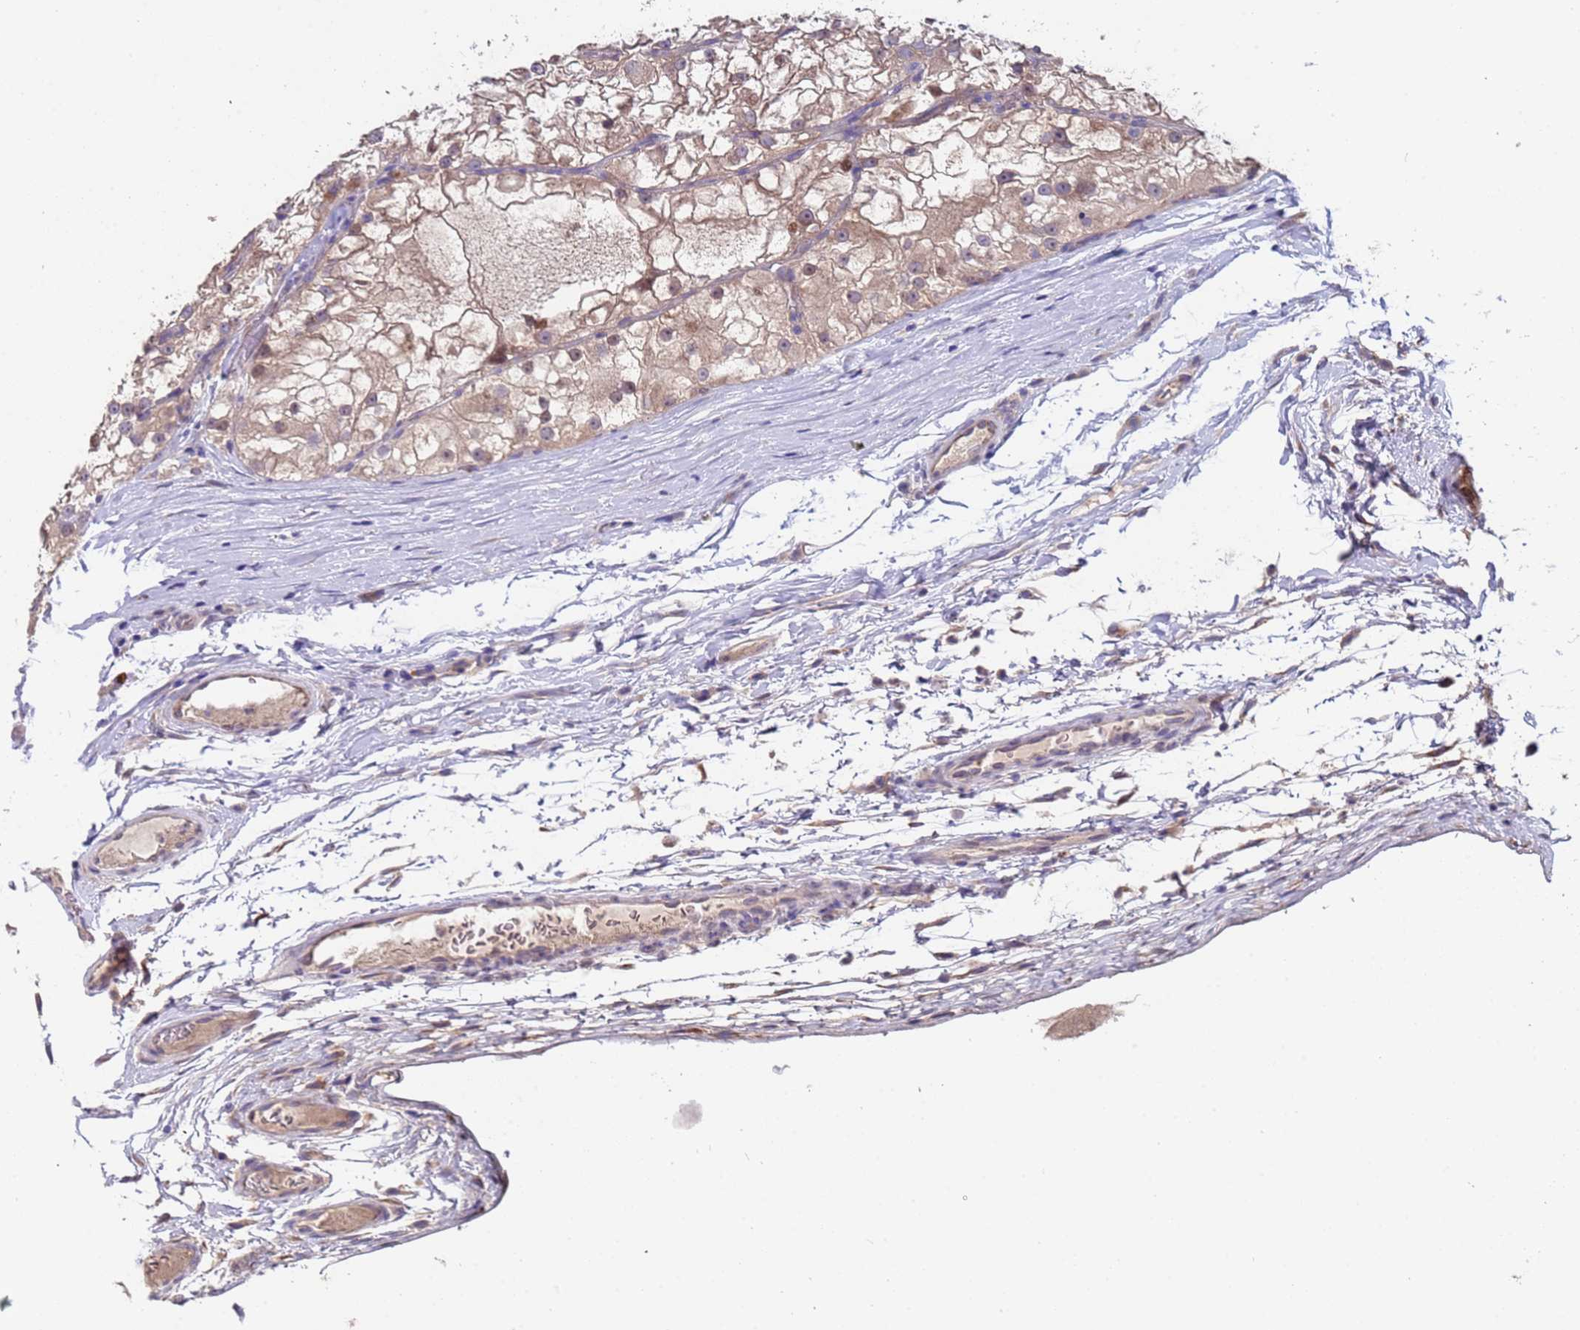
{"staining": {"intensity": "weak", "quantity": ">75%", "location": "cytoplasmic/membranous,nuclear"}, "tissue": "renal cancer", "cell_type": "Tumor cells", "image_type": "cancer", "snomed": [{"axis": "morphology", "description": "Adenocarcinoma, NOS"}, {"axis": "topography", "description": "Kidney"}], "caption": "Adenocarcinoma (renal) tissue displays weak cytoplasmic/membranous and nuclear expression in approximately >75% of tumor cells", "gene": "ZNF248", "patient": {"sex": "female", "age": 72}}